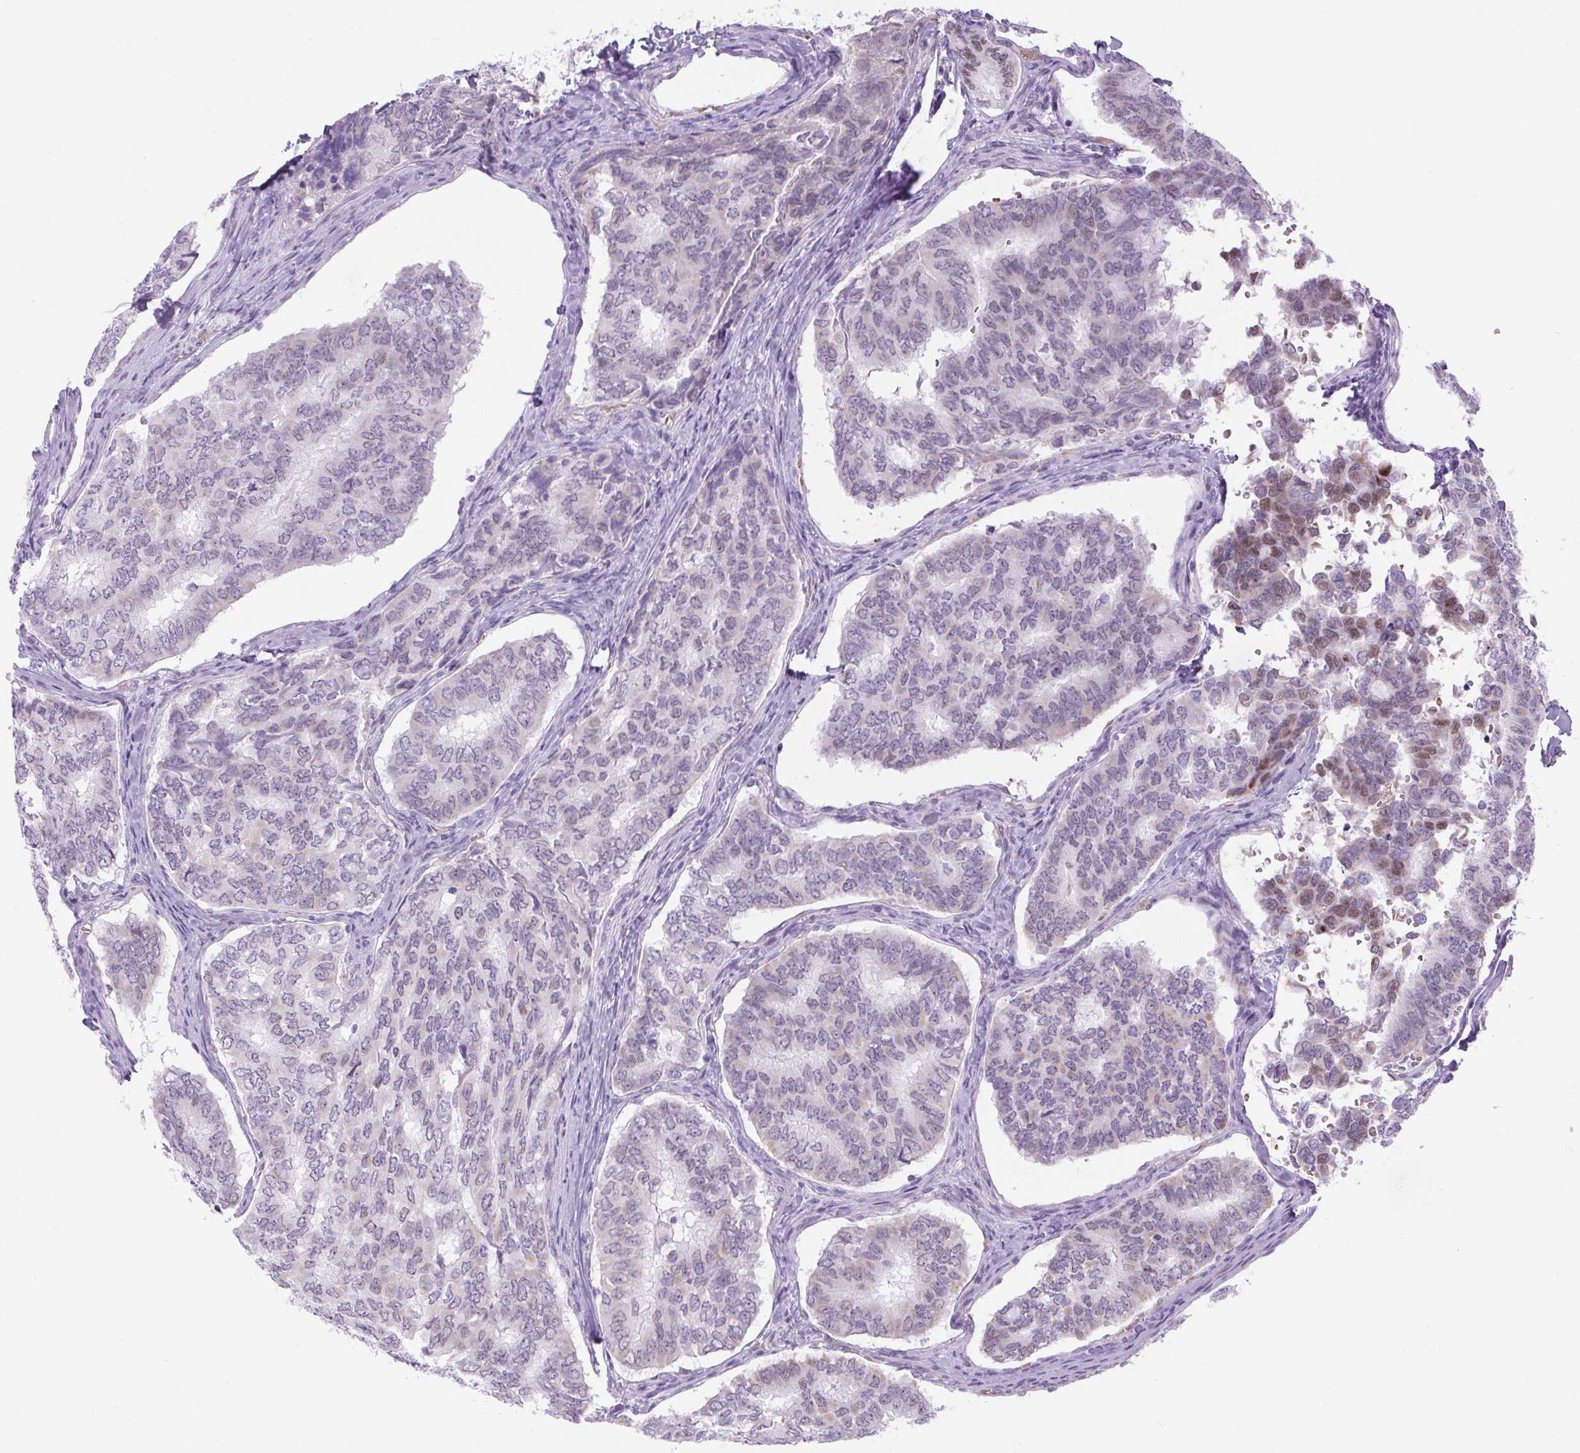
{"staining": {"intensity": "weak", "quantity": "<25%", "location": "nuclear"}, "tissue": "thyroid cancer", "cell_type": "Tumor cells", "image_type": "cancer", "snomed": [{"axis": "morphology", "description": "Papillary adenocarcinoma, NOS"}, {"axis": "topography", "description": "Thyroid gland"}], "caption": "This is an IHC micrograph of thyroid papillary adenocarcinoma. There is no positivity in tumor cells.", "gene": "SCO2", "patient": {"sex": "female", "age": 35}}